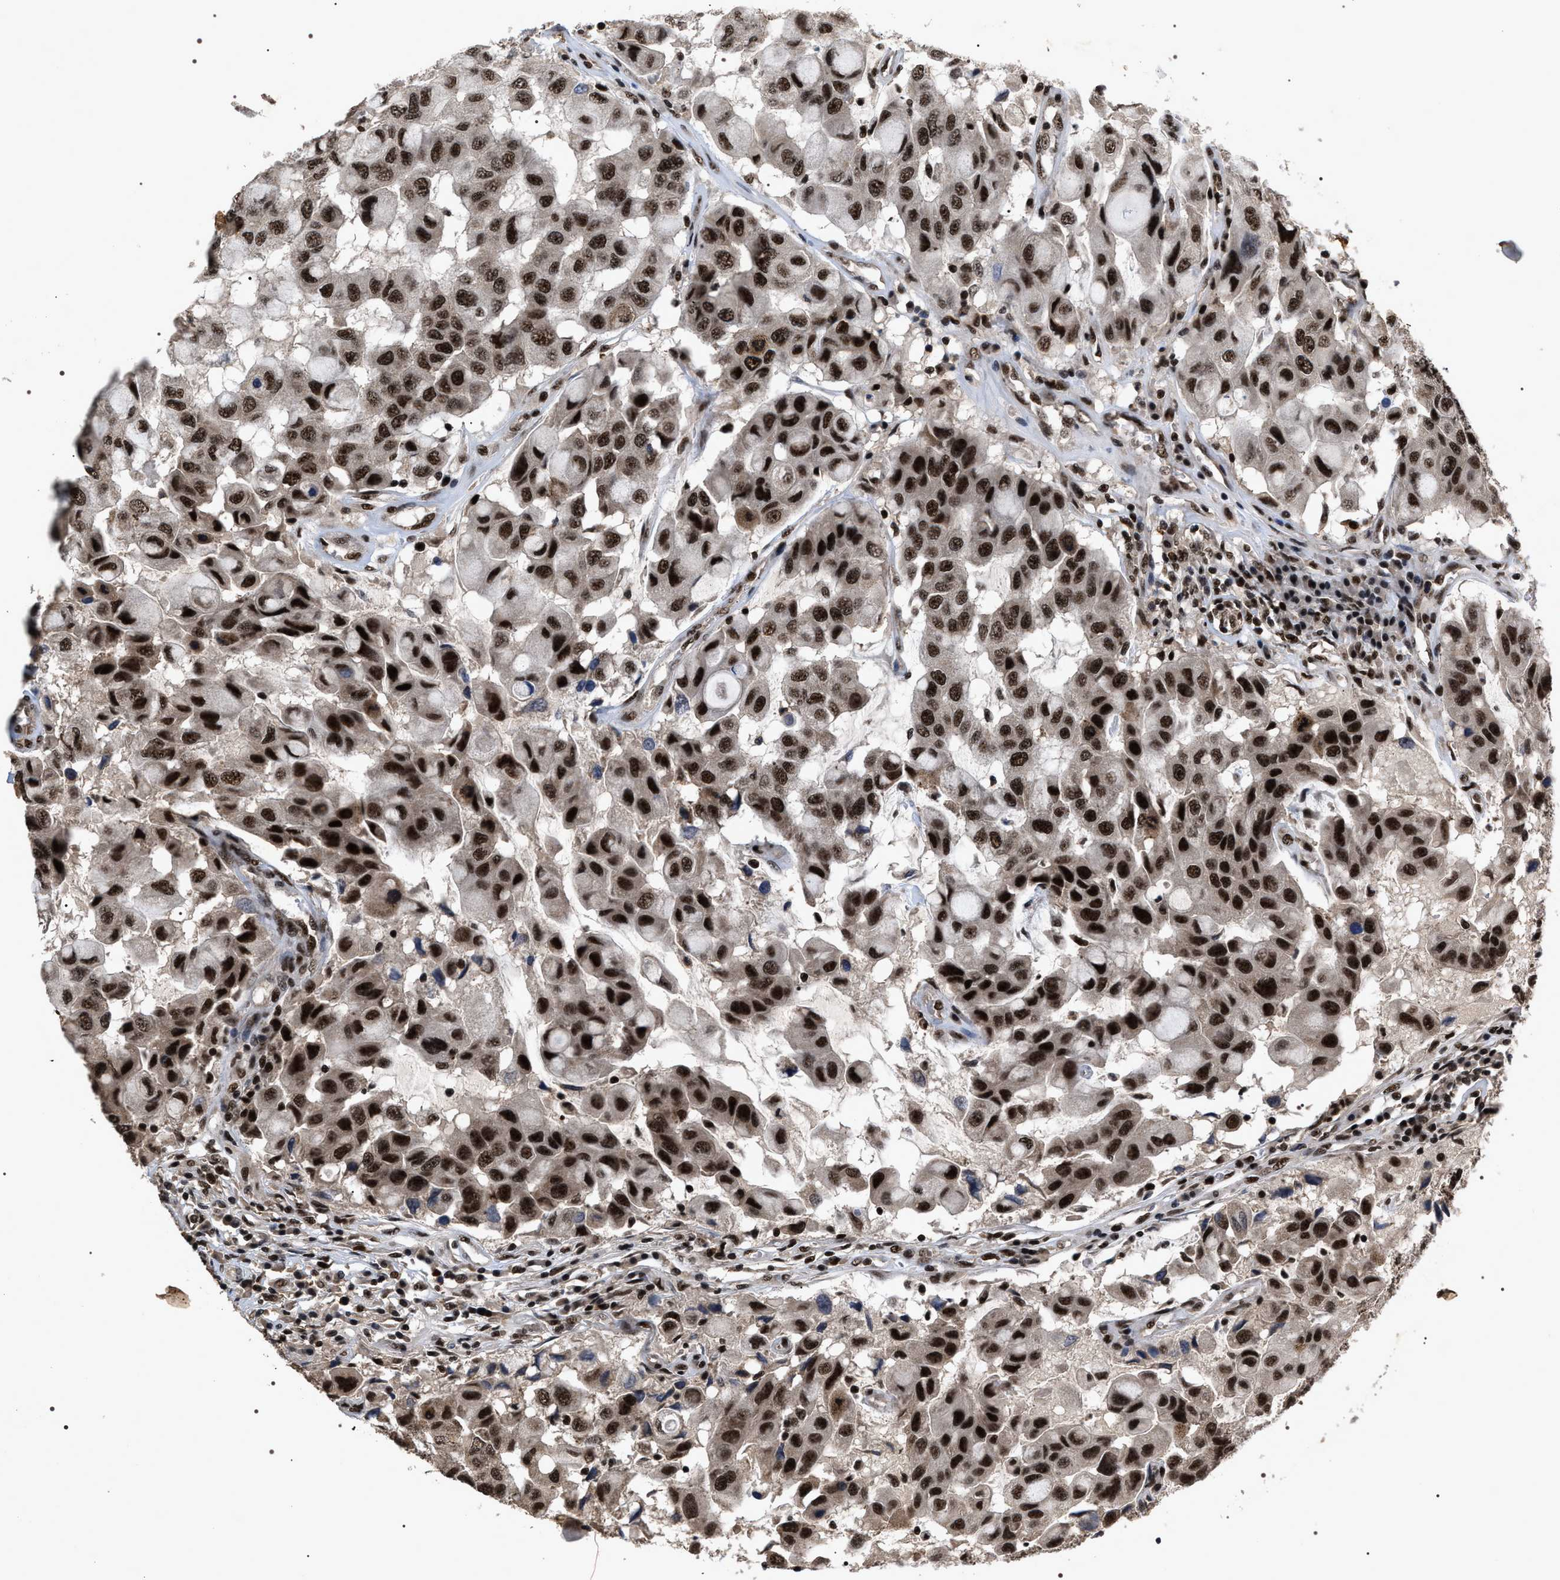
{"staining": {"intensity": "strong", "quantity": ">75%", "location": "nuclear"}, "tissue": "breast cancer", "cell_type": "Tumor cells", "image_type": "cancer", "snomed": [{"axis": "morphology", "description": "Duct carcinoma"}, {"axis": "topography", "description": "Breast"}], "caption": "Brown immunohistochemical staining in human breast infiltrating ductal carcinoma demonstrates strong nuclear expression in about >75% of tumor cells. The staining was performed using DAB to visualize the protein expression in brown, while the nuclei were stained in blue with hematoxylin (Magnification: 20x).", "gene": "RRP1B", "patient": {"sex": "female", "age": 27}}